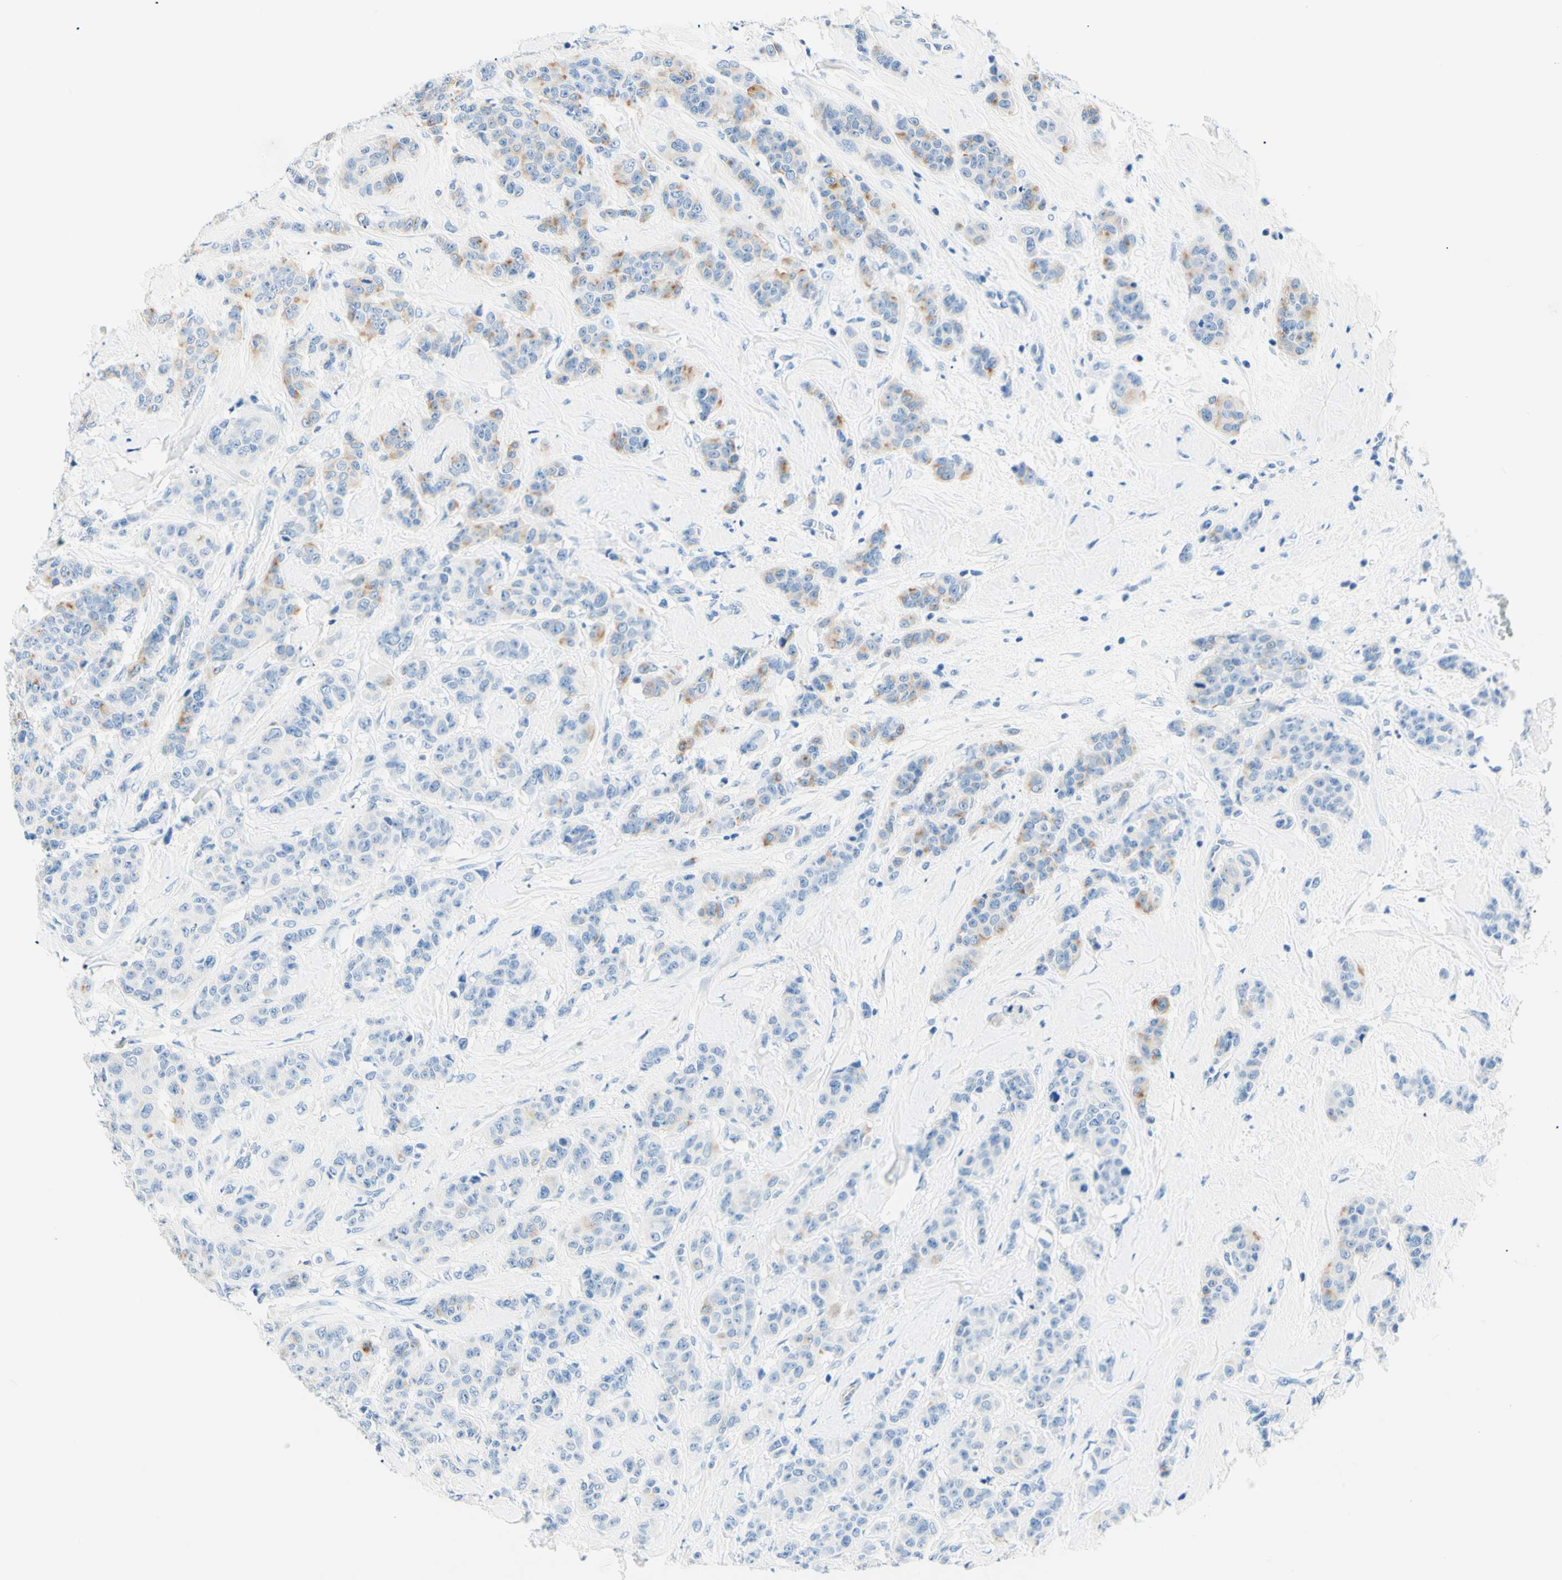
{"staining": {"intensity": "negative", "quantity": "none", "location": "none"}, "tissue": "breast cancer", "cell_type": "Tumor cells", "image_type": "cancer", "snomed": [{"axis": "morphology", "description": "Normal tissue, NOS"}, {"axis": "morphology", "description": "Duct carcinoma"}, {"axis": "topography", "description": "Breast"}], "caption": "There is no significant positivity in tumor cells of breast intraductal carcinoma. (DAB immunohistochemistry (IHC), high magnification).", "gene": "HPCA", "patient": {"sex": "female", "age": 40}}